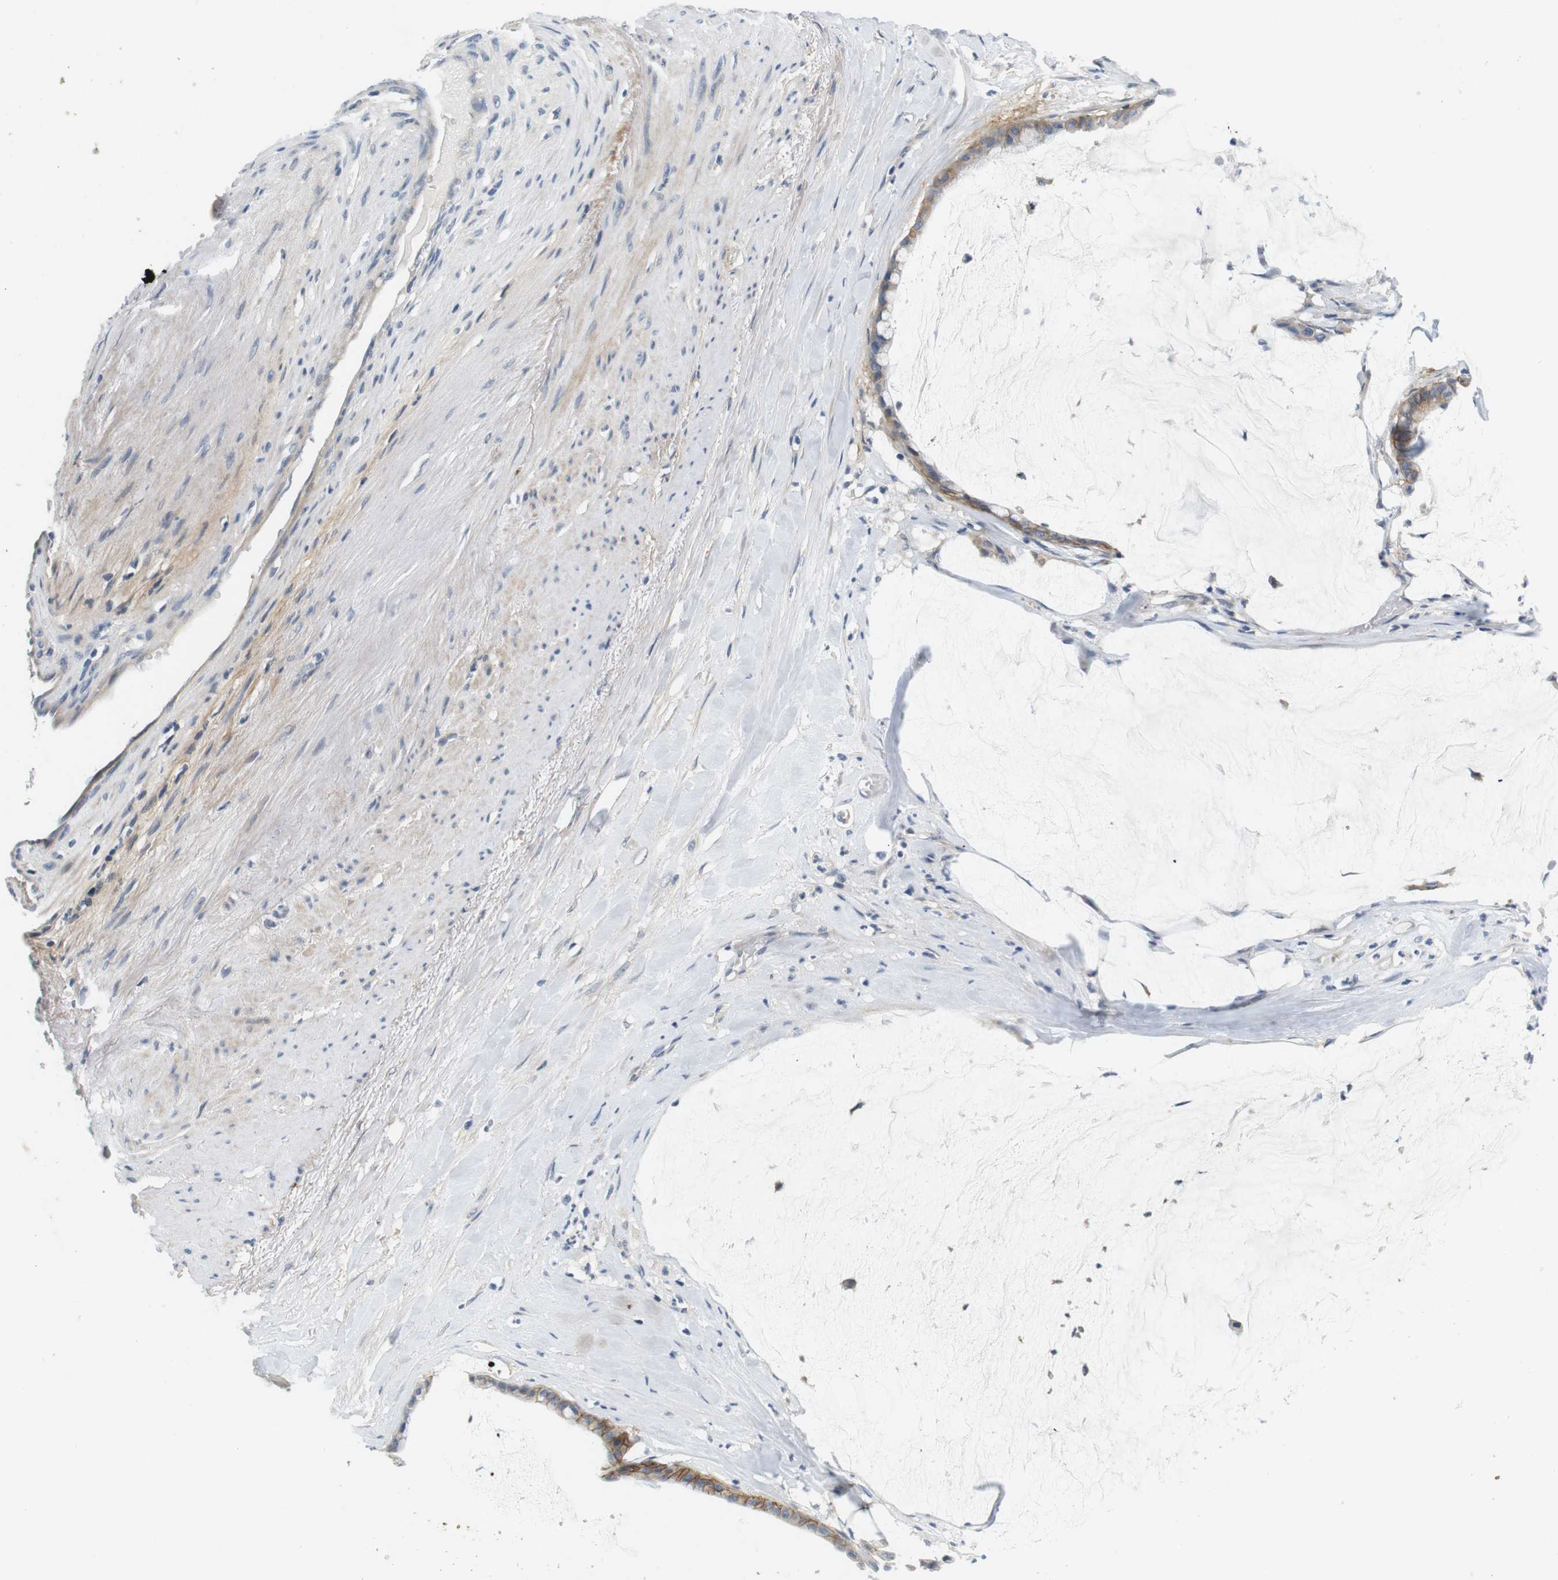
{"staining": {"intensity": "moderate", "quantity": "25%-75%", "location": "cytoplasmic/membranous"}, "tissue": "pancreatic cancer", "cell_type": "Tumor cells", "image_type": "cancer", "snomed": [{"axis": "morphology", "description": "Adenocarcinoma, NOS"}, {"axis": "topography", "description": "Pancreas"}], "caption": "A brown stain highlights moderate cytoplasmic/membranous staining of a protein in human pancreatic adenocarcinoma tumor cells. Nuclei are stained in blue.", "gene": "SLC30A1", "patient": {"sex": "male", "age": 41}}